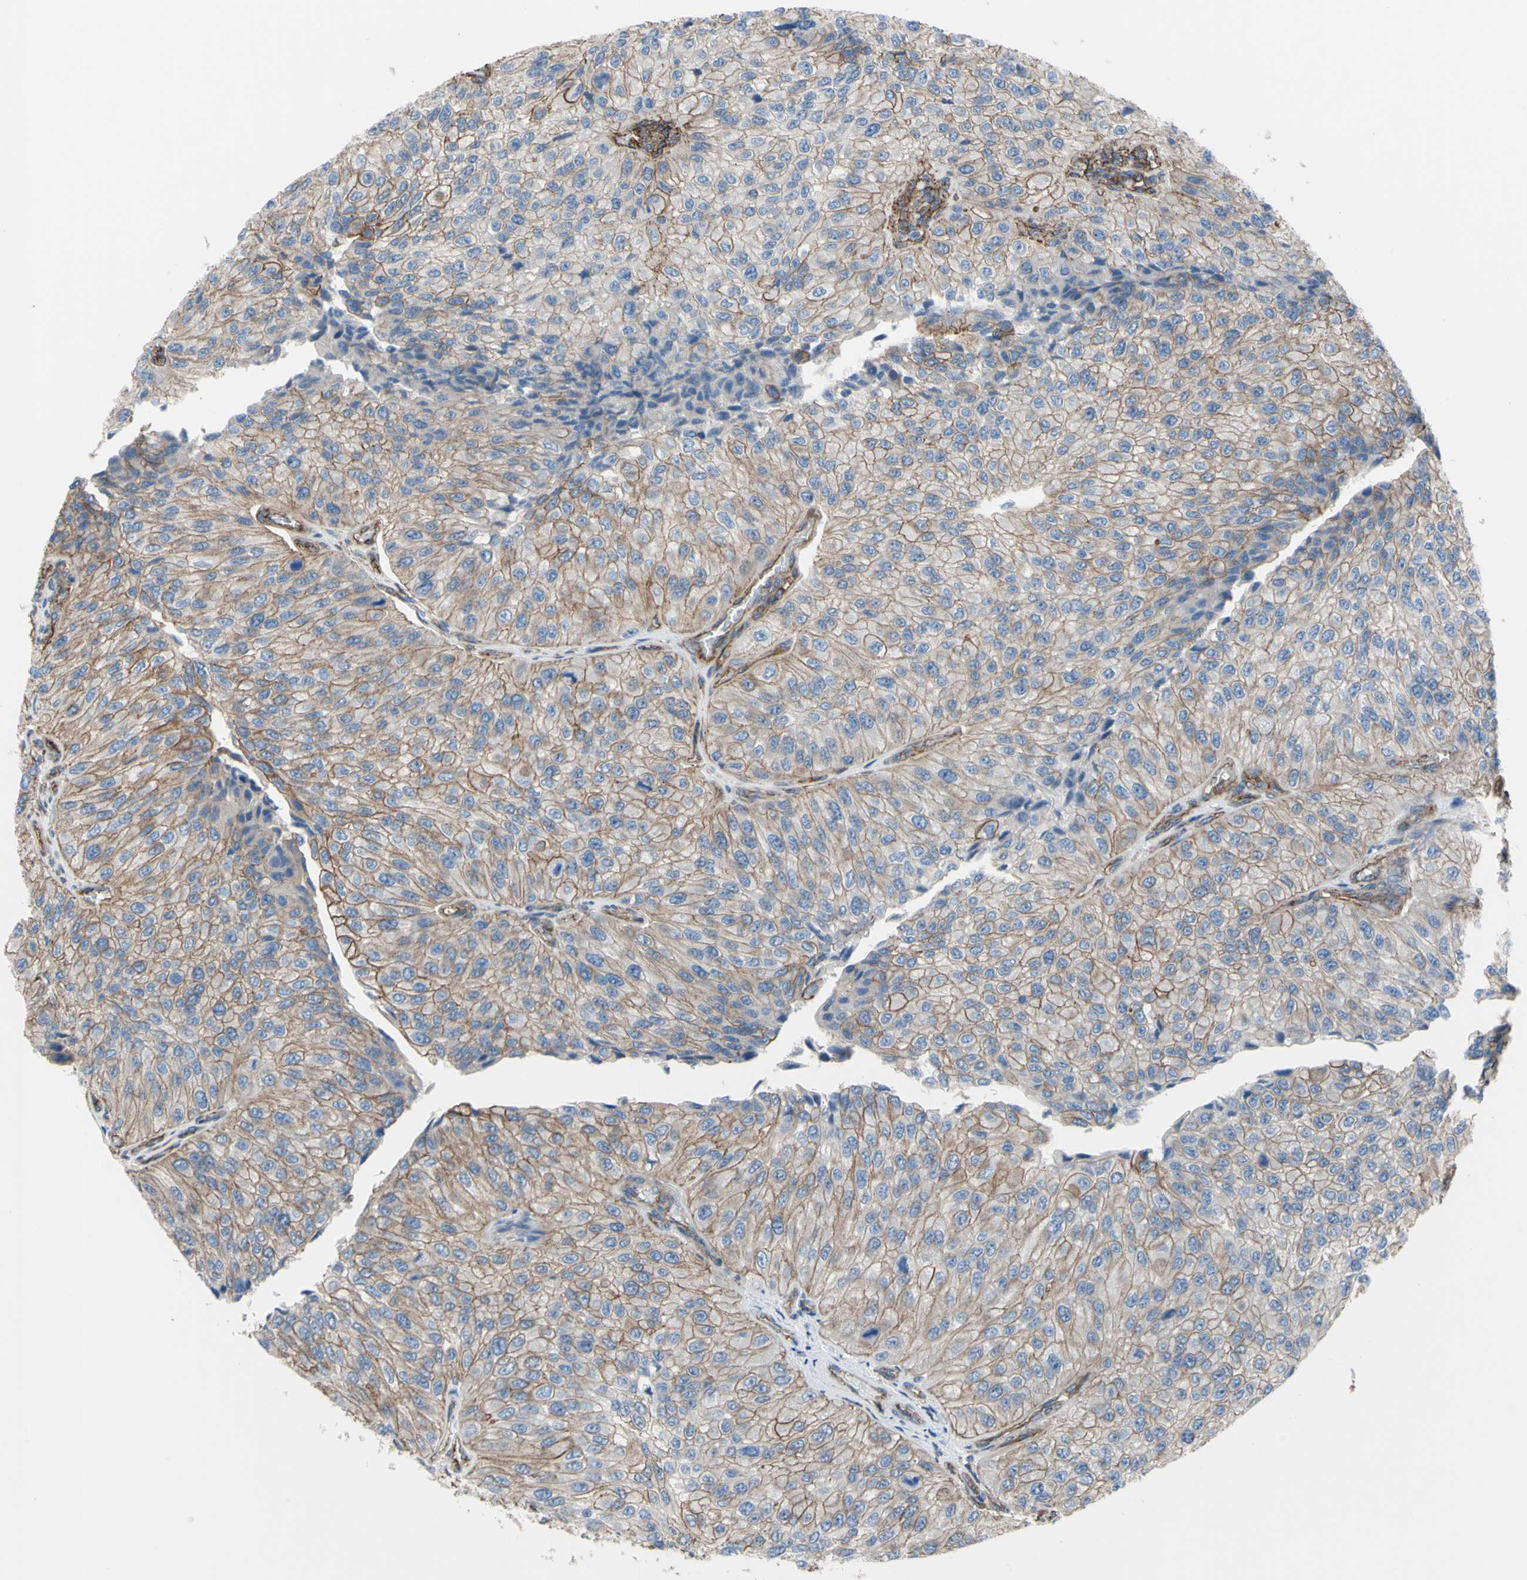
{"staining": {"intensity": "moderate", "quantity": ">75%", "location": "cytoplasmic/membranous"}, "tissue": "urothelial cancer", "cell_type": "Tumor cells", "image_type": "cancer", "snomed": [{"axis": "morphology", "description": "Urothelial carcinoma, High grade"}, {"axis": "topography", "description": "Kidney"}, {"axis": "topography", "description": "Urinary bladder"}], "caption": "Approximately >75% of tumor cells in urothelial carcinoma (high-grade) display moderate cytoplasmic/membranous protein positivity as visualized by brown immunohistochemical staining.", "gene": "TPBG", "patient": {"sex": "male", "age": 77}}